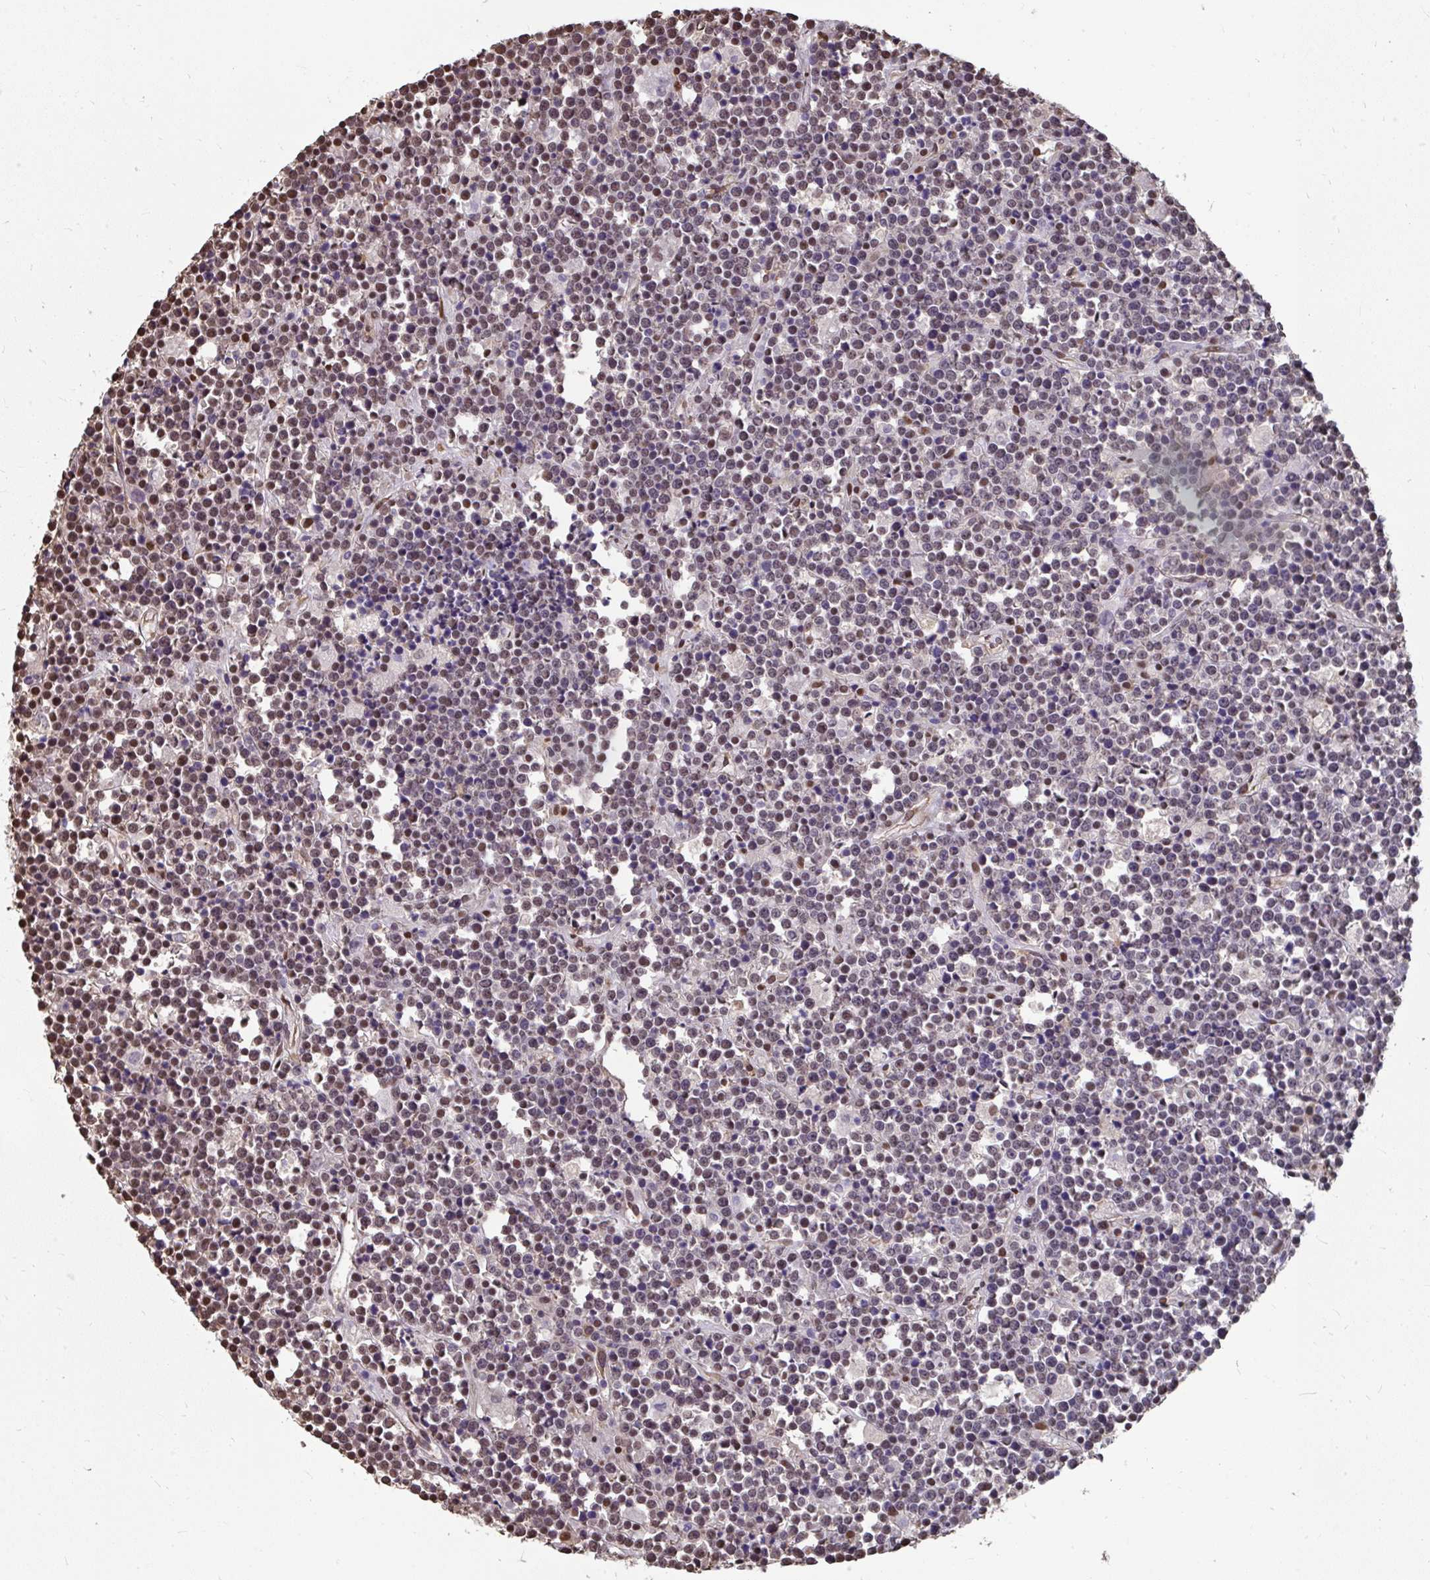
{"staining": {"intensity": "moderate", "quantity": "25%-75%", "location": "nuclear"}, "tissue": "lymphoma", "cell_type": "Tumor cells", "image_type": "cancer", "snomed": [{"axis": "morphology", "description": "Malignant lymphoma, non-Hodgkin's type, High grade"}, {"axis": "topography", "description": "Ovary"}], "caption": "A brown stain highlights moderate nuclear positivity of a protein in human high-grade malignant lymphoma, non-Hodgkin's type tumor cells. The protein is stained brown, and the nuclei are stained in blue (DAB IHC with brightfield microscopy, high magnification).", "gene": "SYNCRIP", "patient": {"sex": "female", "age": 56}}